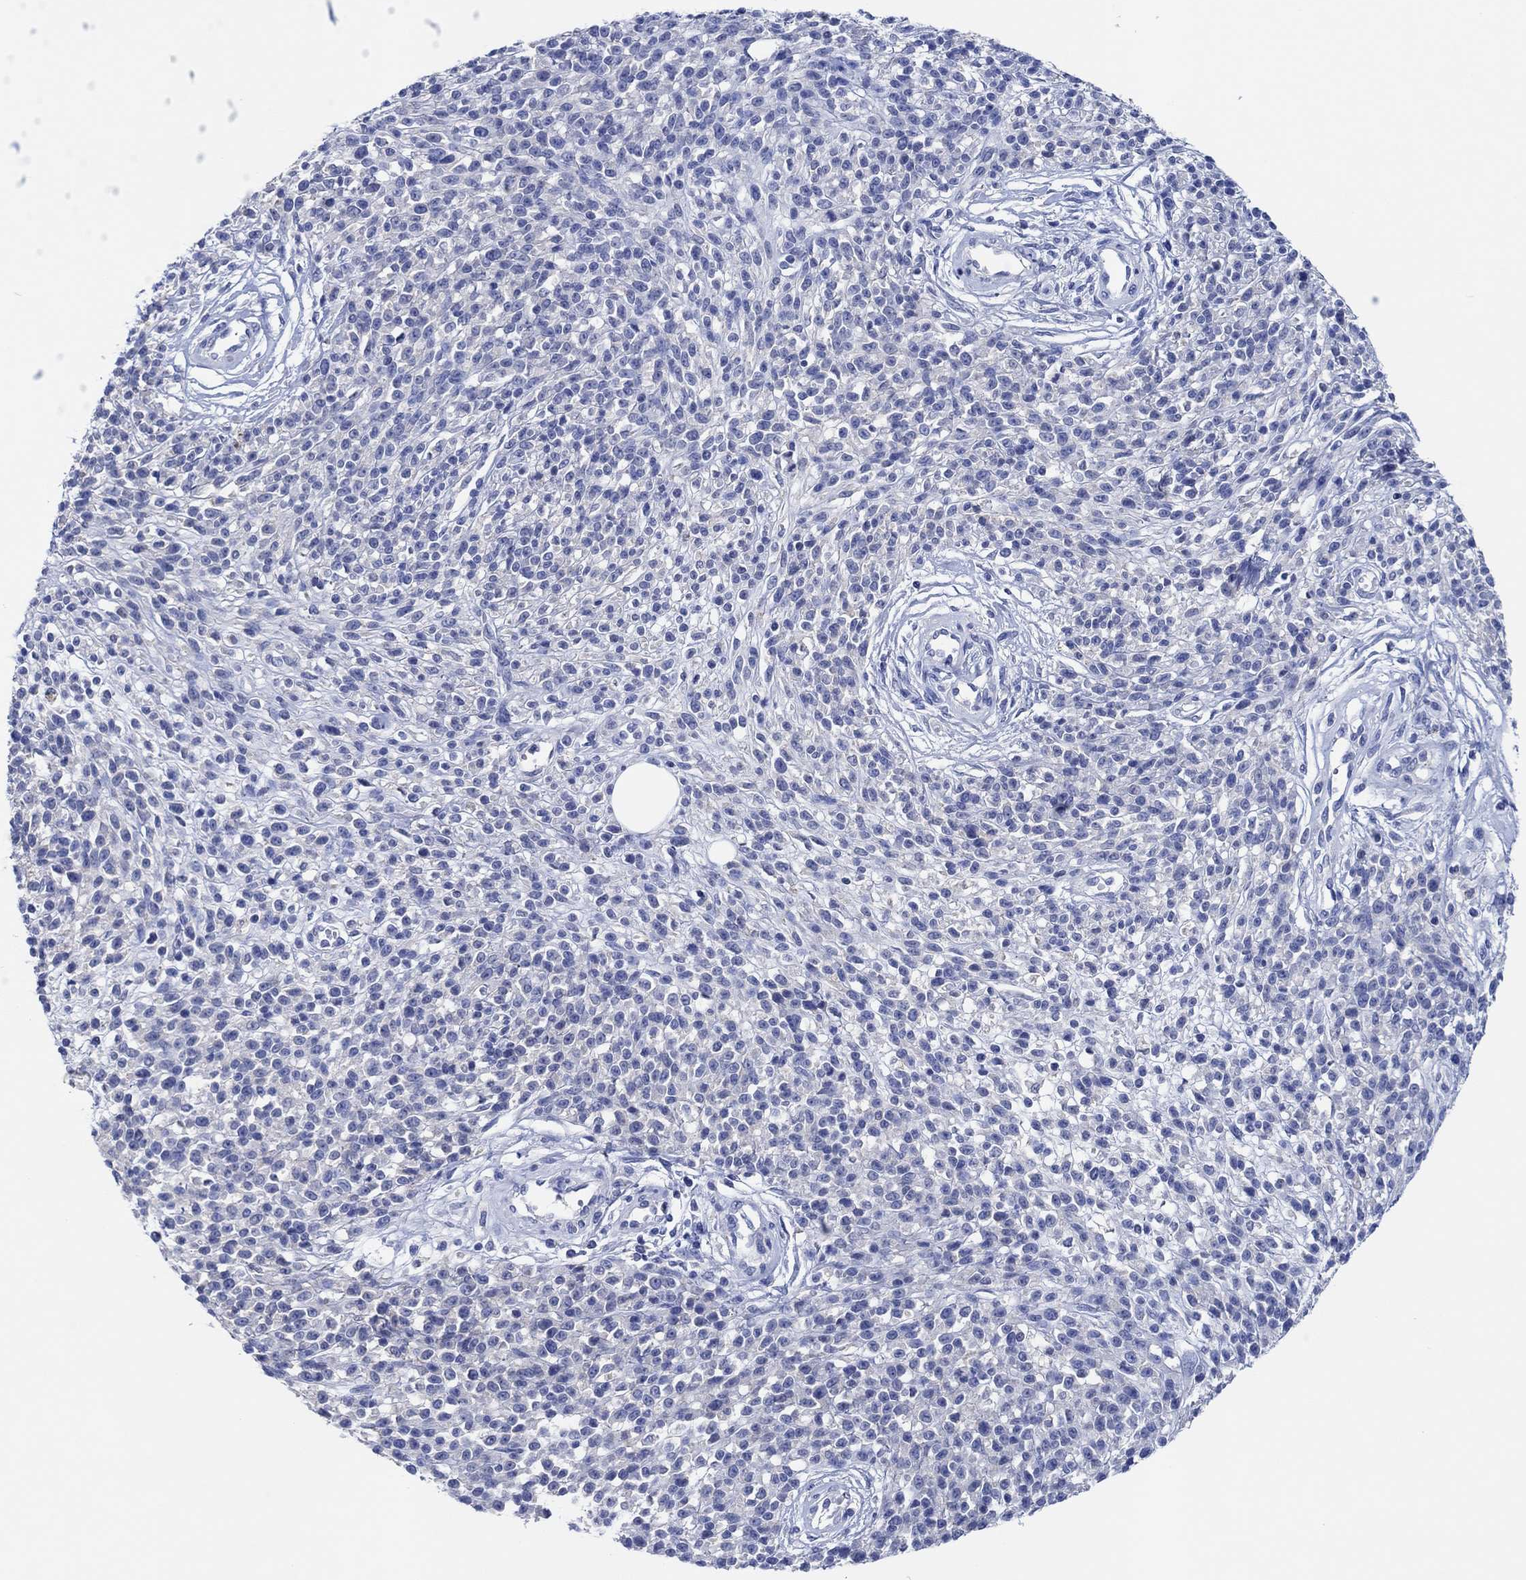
{"staining": {"intensity": "negative", "quantity": "none", "location": "none"}, "tissue": "melanoma", "cell_type": "Tumor cells", "image_type": "cancer", "snomed": [{"axis": "morphology", "description": "Malignant melanoma, NOS"}, {"axis": "topography", "description": "Skin"}, {"axis": "topography", "description": "Skin of trunk"}], "caption": "IHC photomicrograph of neoplastic tissue: melanoma stained with DAB shows no significant protein staining in tumor cells.", "gene": "CPNE6", "patient": {"sex": "male", "age": 74}}